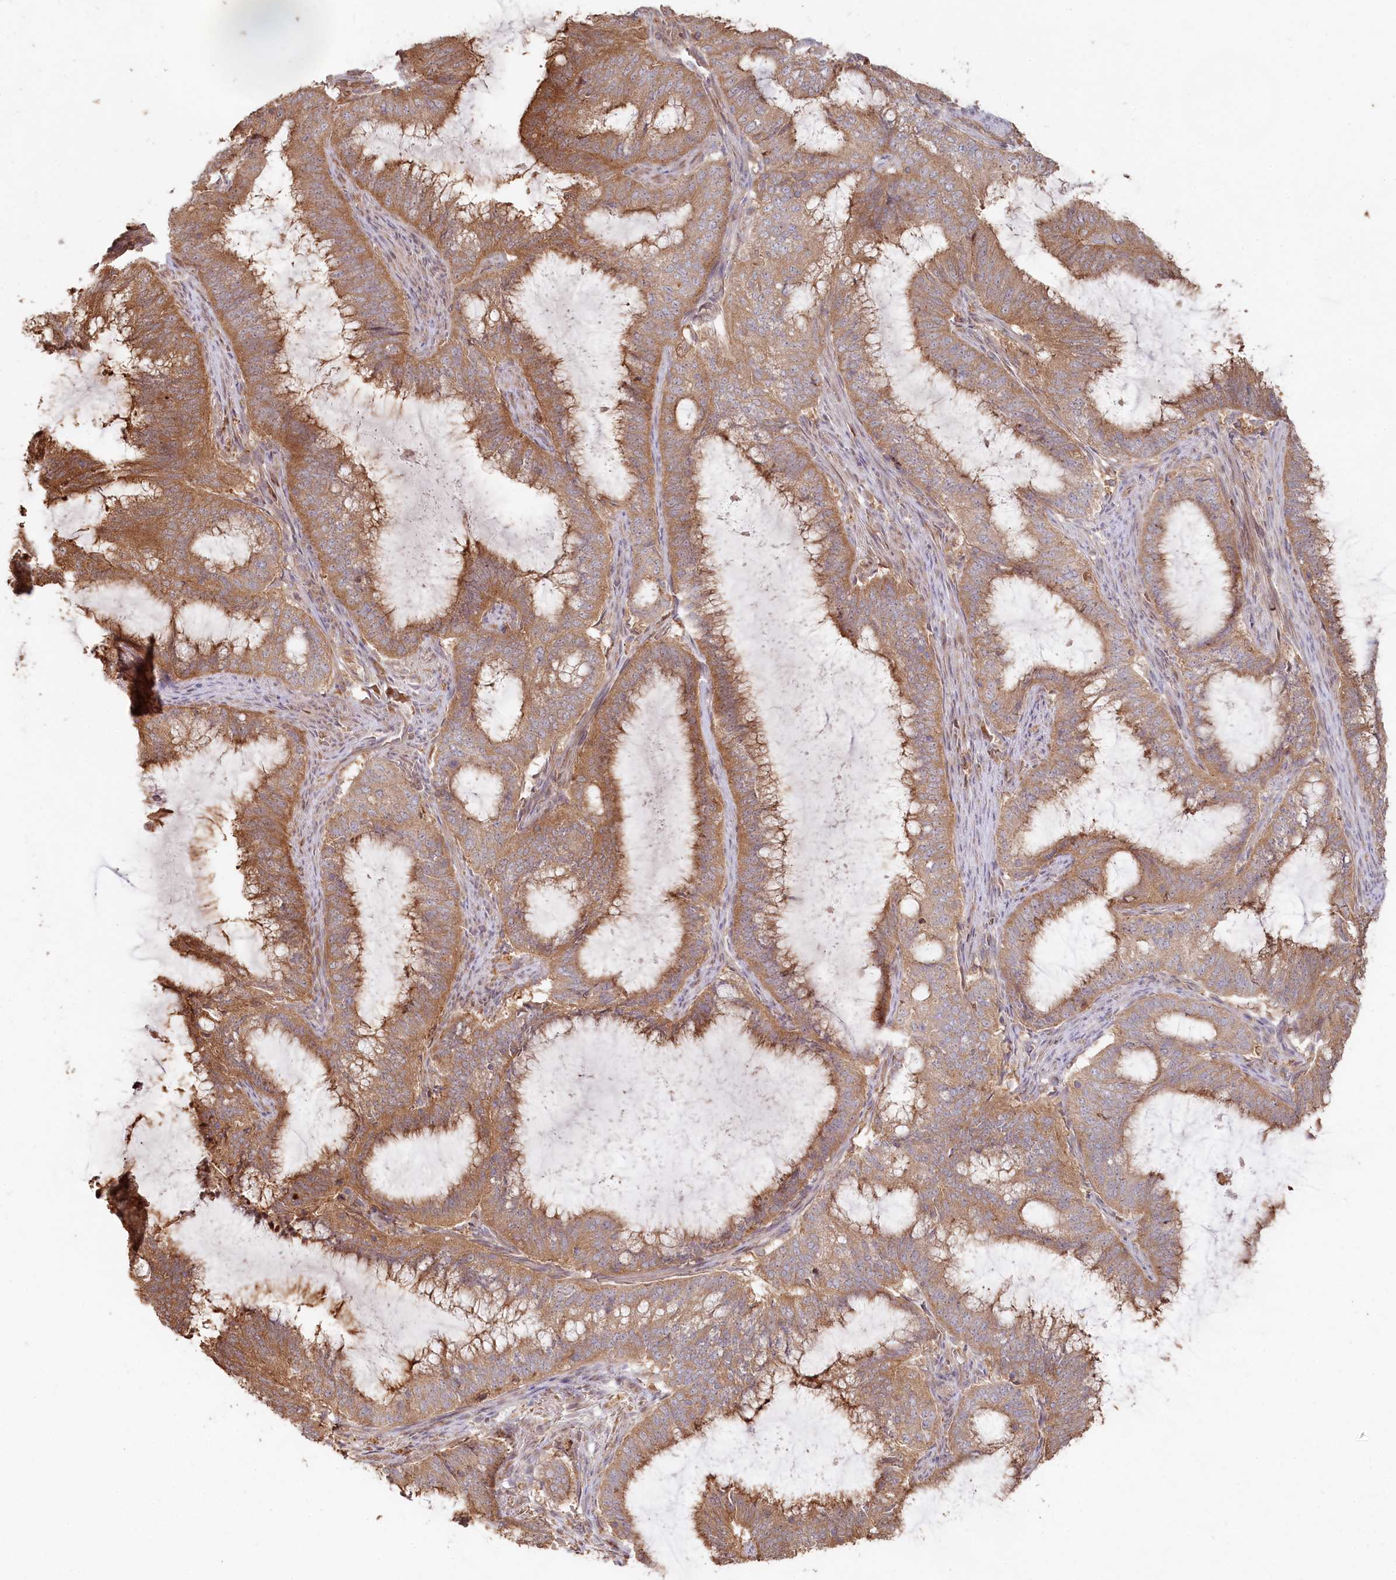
{"staining": {"intensity": "moderate", "quantity": ">75%", "location": "cytoplasmic/membranous"}, "tissue": "endometrial cancer", "cell_type": "Tumor cells", "image_type": "cancer", "snomed": [{"axis": "morphology", "description": "Adenocarcinoma, NOS"}, {"axis": "topography", "description": "Endometrium"}], "caption": "DAB immunohistochemical staining of endometrial cancer reveals moderate cytoplasmic/membranous protein staining in about >75% of tumor cells.", "gene": "HAL", "patient": {"sex": "female", "age": 51}}